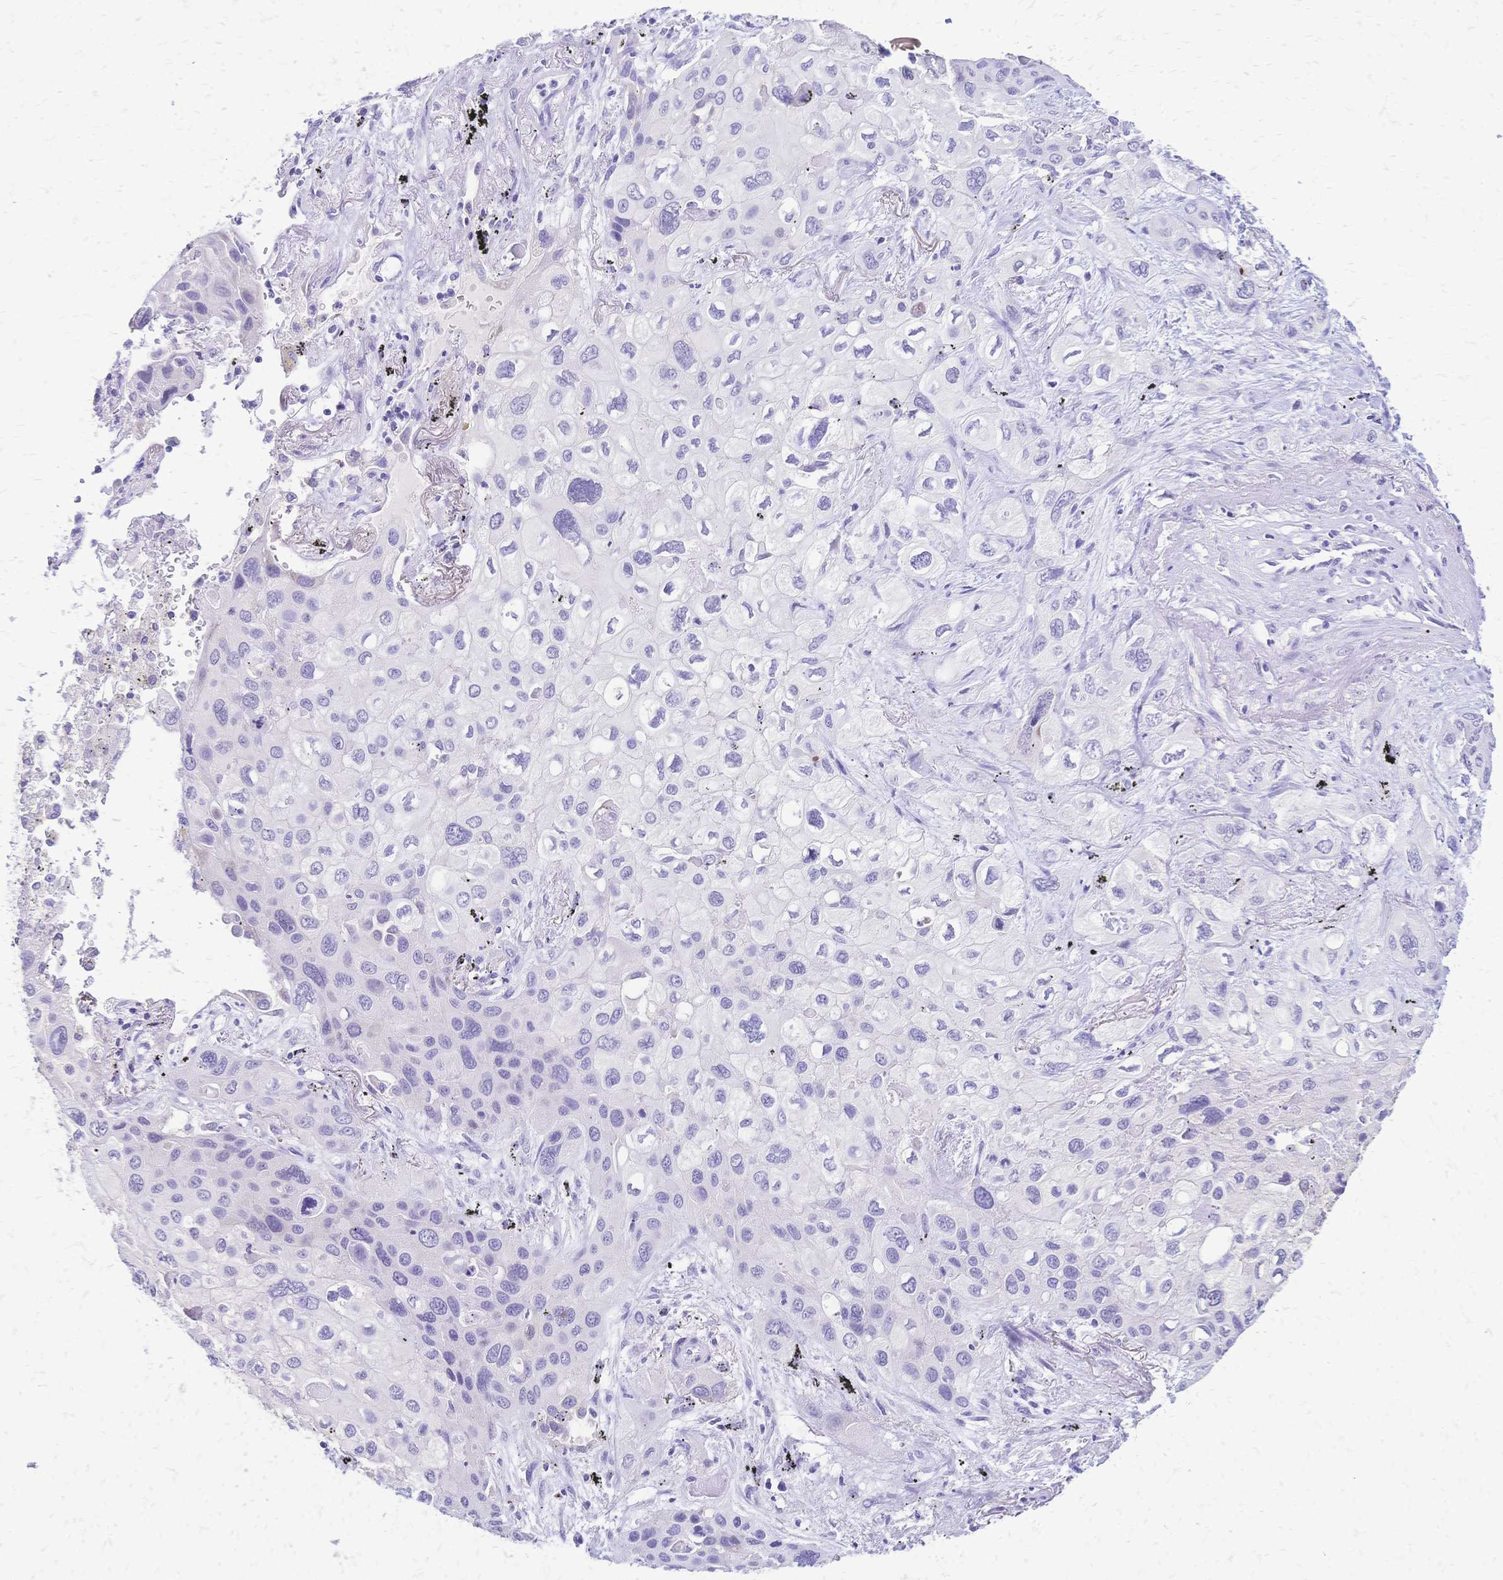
{"staining": {"intensity": "negative", "quantity": "none", "location": "none"}, "tissue": "lung cancer", "cell_type": "Tumor cells", "image_type": "cancer", "snomed": [{"axis": "morphology", "description": "Squamous cell carcinoma, NOS"}, {"axis": "morphology", "description": "Squamous cell carcinoma, metastatic, NOS"}, {"axis": "topography", "description": "Lung"}], "caption": "Lung cancer (squamous cell carcinoma) was stained to show a protein in brown. There is no significant staining in tumor cells.", "gene": "GRB7", "patient": {"sex": "male", "age": 59}}